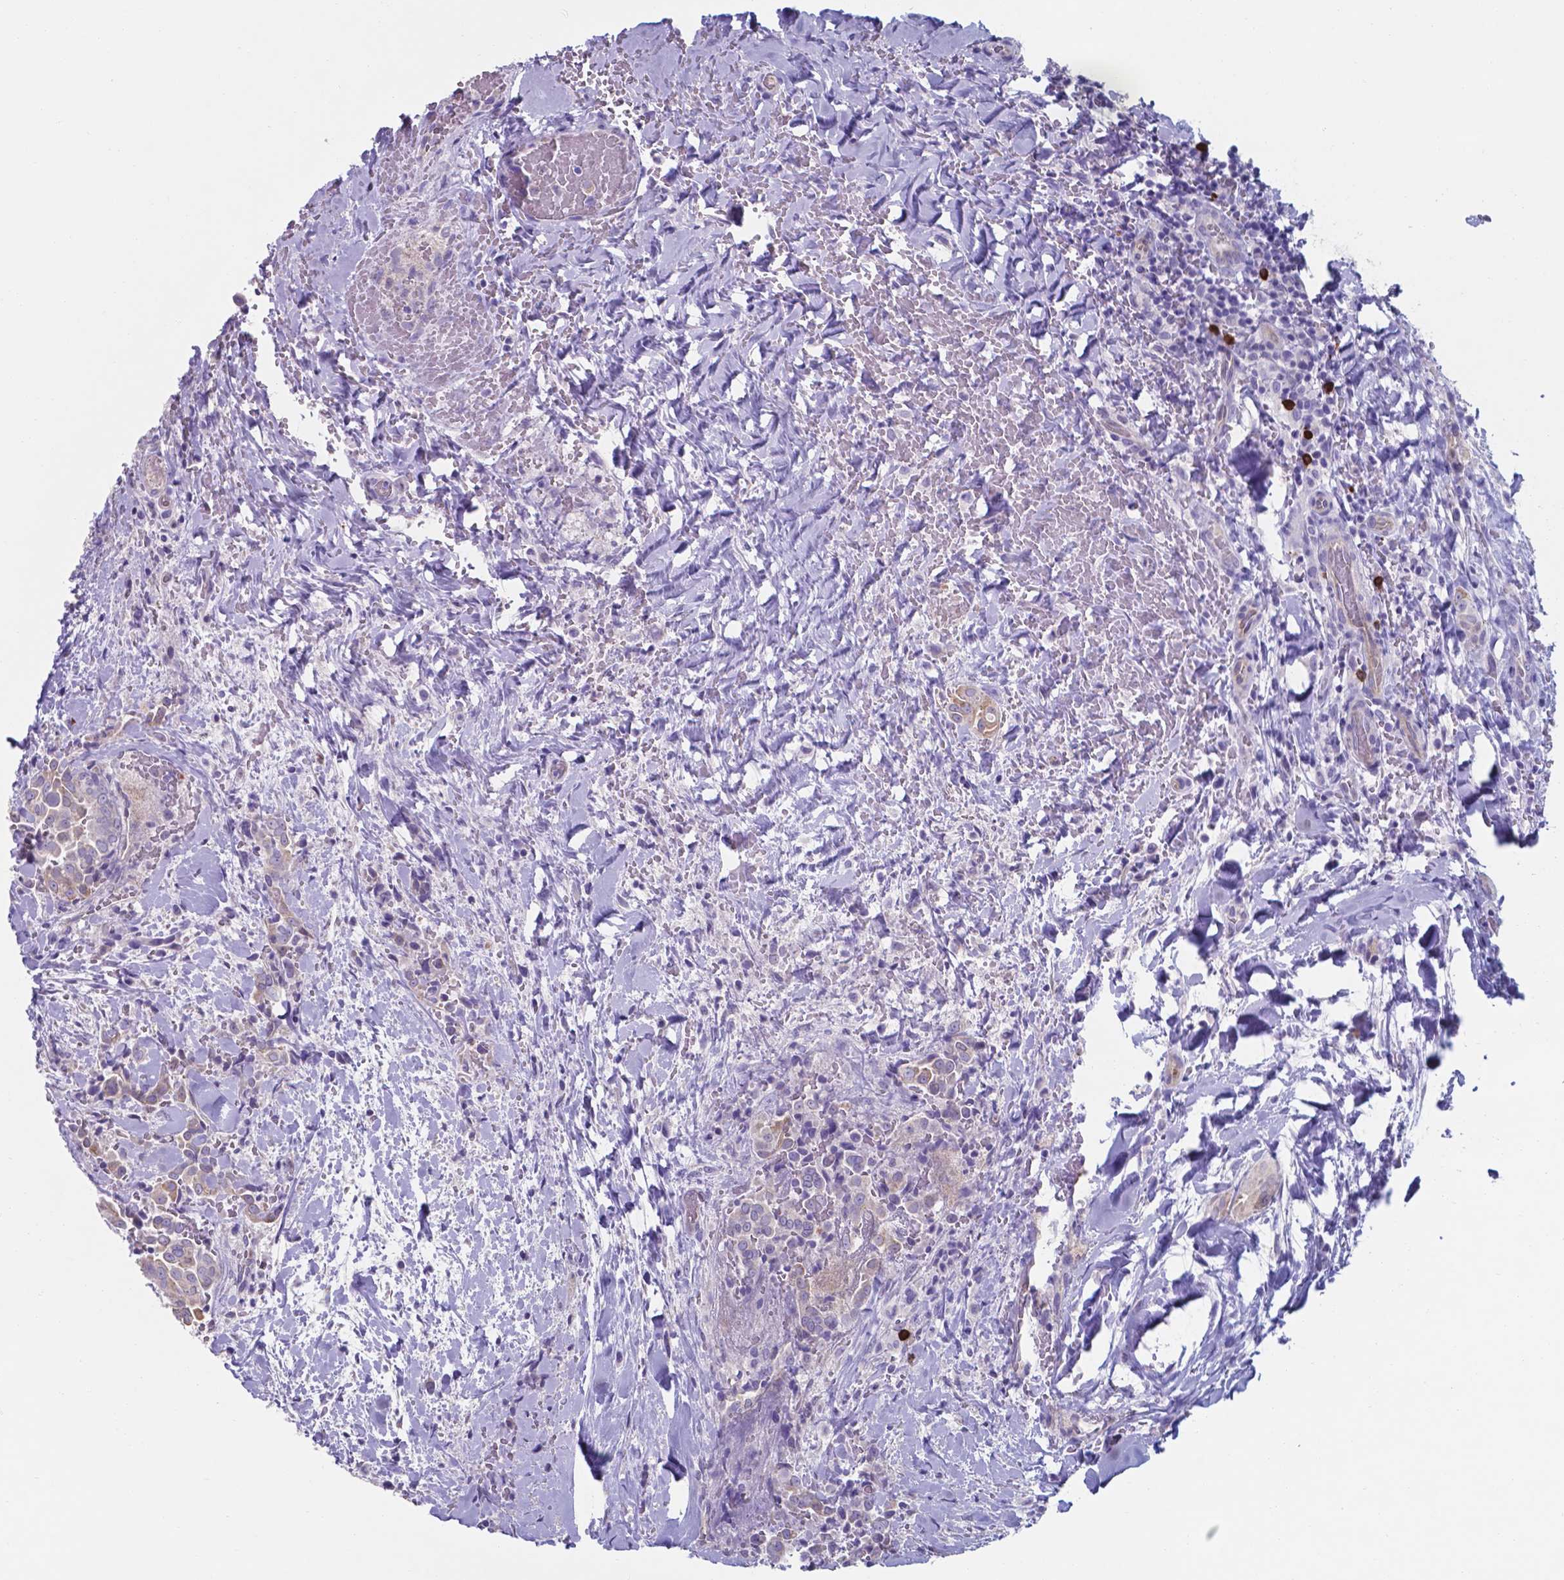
{"staining": {"intensity": "negative", "quantity": "none", "location": "none"}, "tissue": "thyroid cancer", "cell_type": "Tumor cells", "image_type": "cancer", "snomed": [{"axis": "morphology", "description": "Papillary adenocarcinoma, NOS"}, {"axis": "topography", "description": "Thyroid gland"}], "caption": "There is no significant positivity in tumor cells of thyroid cancer. The staining is performed using DAB brown chromogen with nuclei counter-stained in using hematoxylin.", "gene": "UBE2J1", "patient": {"sex": "male", "age": 61}}